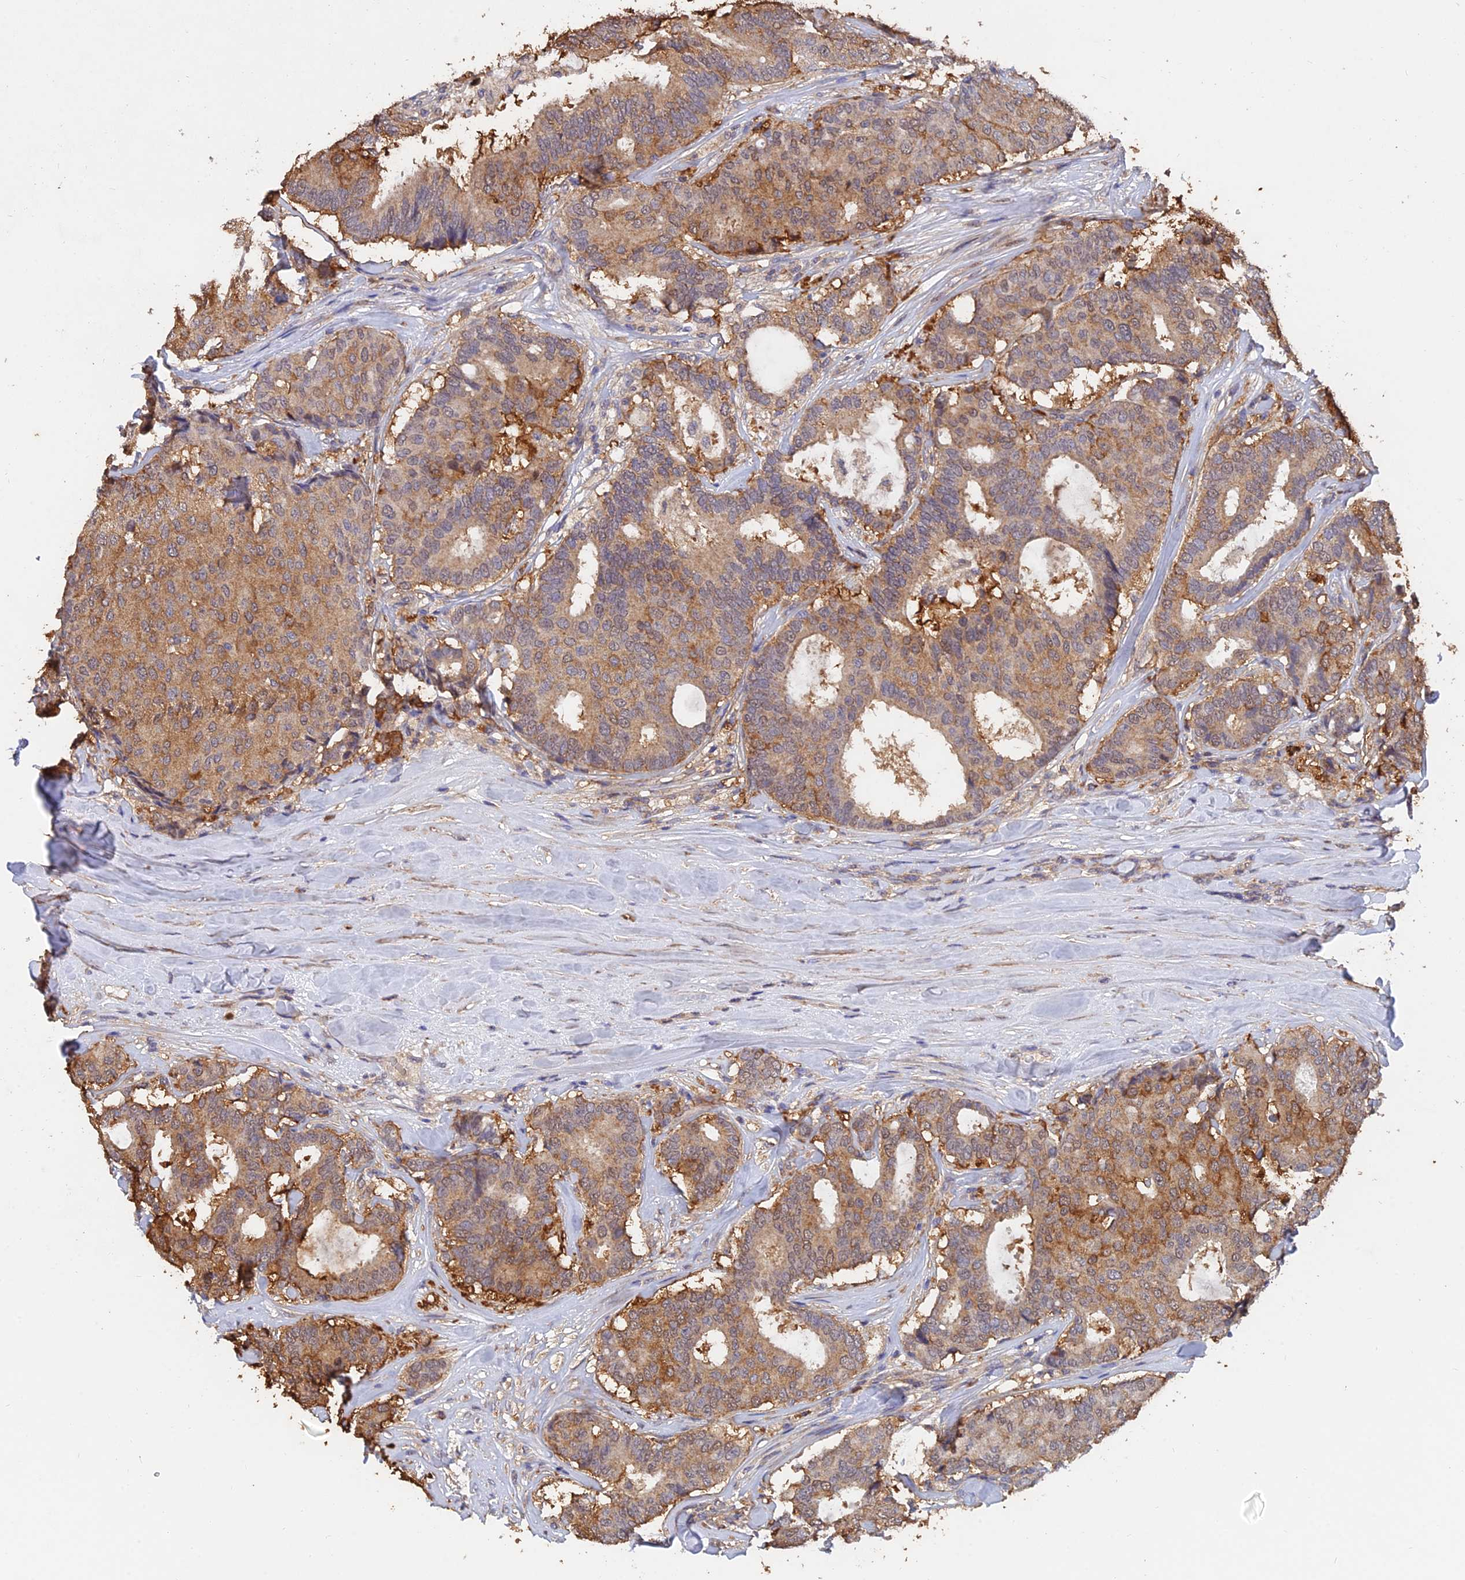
{"staining": {"intensity": "moderate", "quantity": ">75%", "location": "cytoplasmic/membranous"}, "tissue": "breast cancer", "cell_type": "Tumor cells", "image_type": "cancer", "snomed": [{"axis": "morphology", "description": "Duct carcinoma"}, {"axis": "topography", "description": "Breast"}], "caption": "Breast cancer (invasive ductal carcinoma) tissue exhibits moderate cytoplasmic/membranous staining in approximately >75% of tumor cells", "gene": "SLC38A11", "patient": {"sex": "female", "age": 75}}